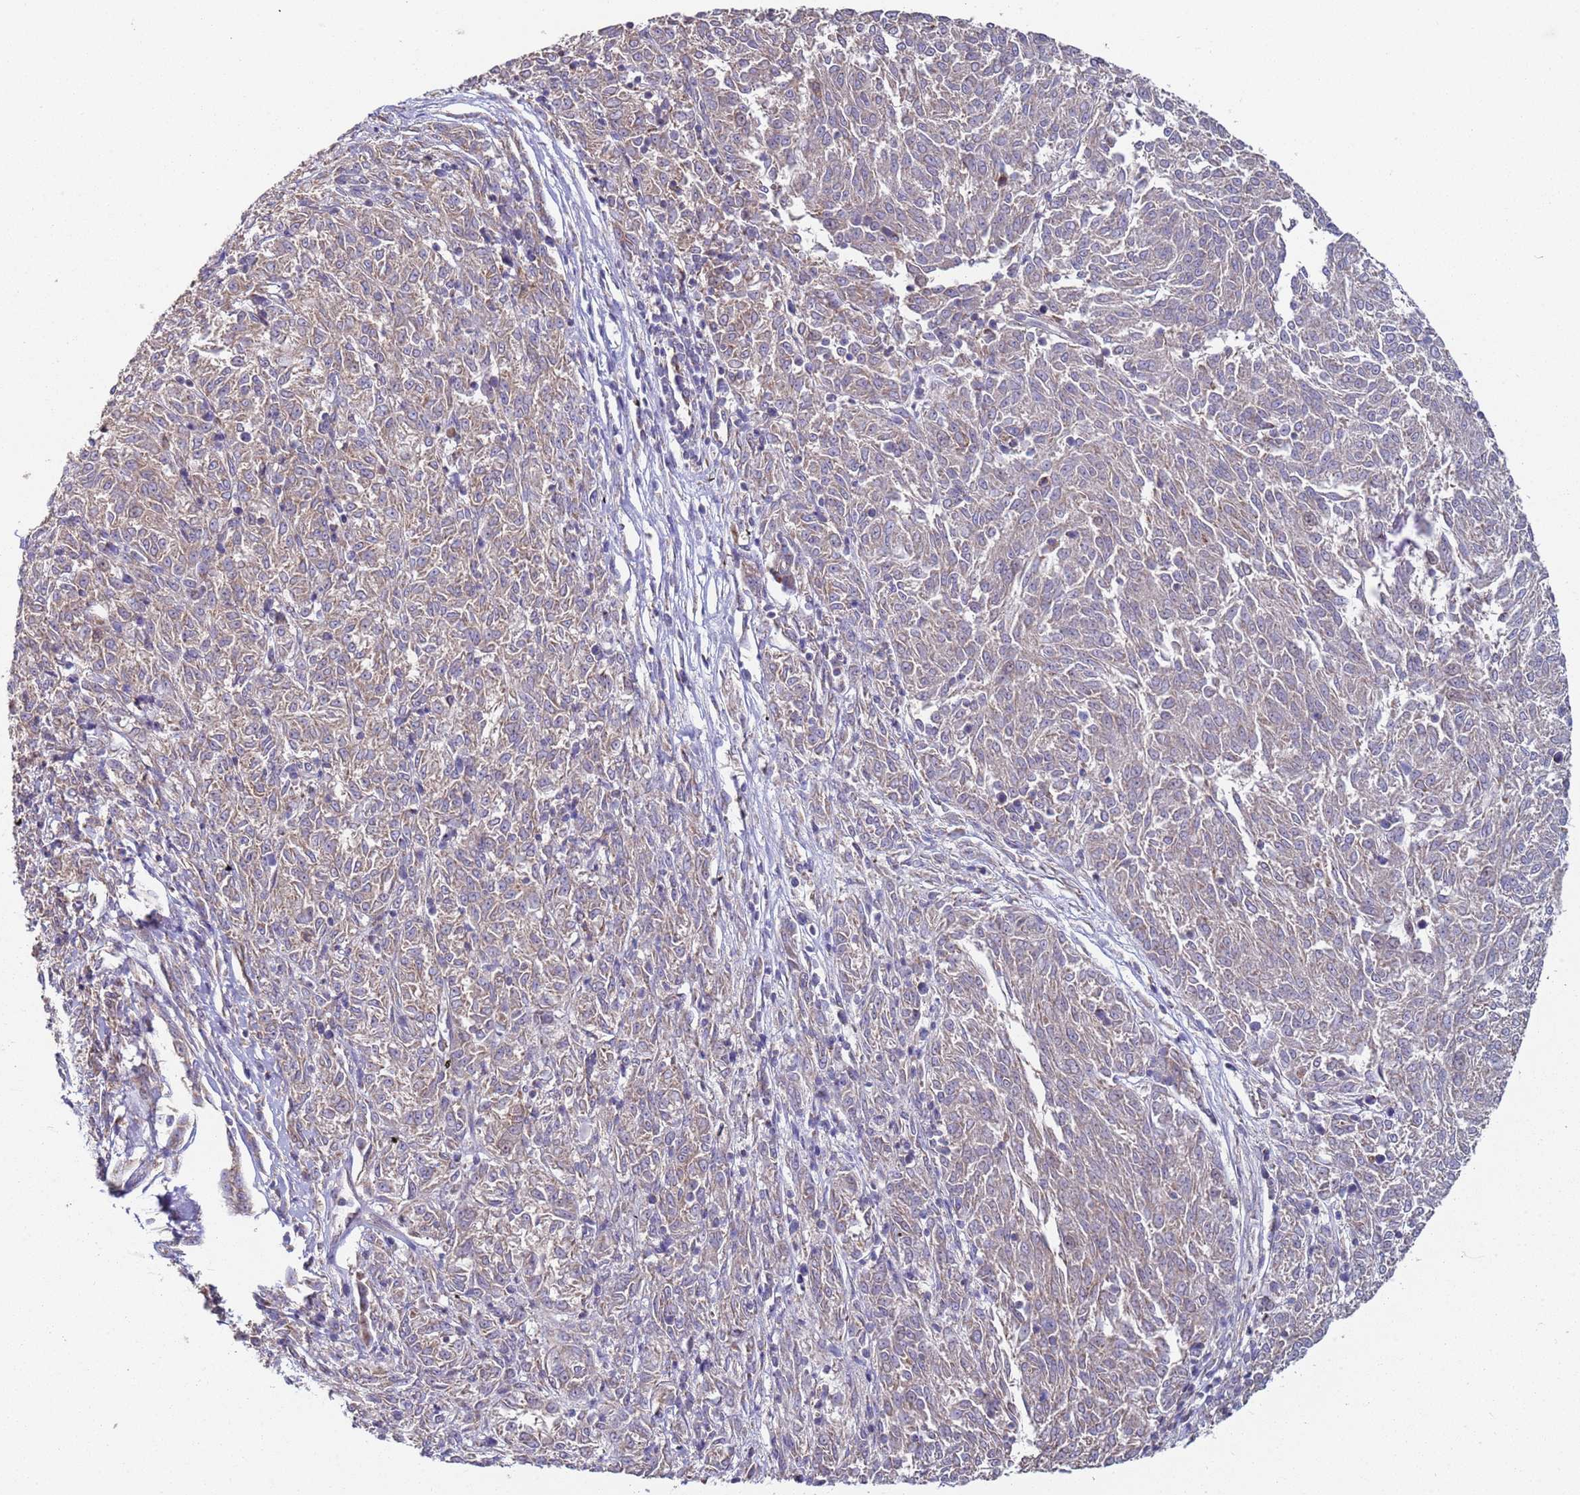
{"staining": {"intensity": "negative", "quantity": "none", "location": "none"}, "tissue": "melanoma", "cell_type": "Tumor cells", "image_type": "cancer", "snomed": [{"axis": "morphology", "description": "Malignant melanoma, NOS"}, {"axis": "topography", "description": "Skin"}], "caption": "IHC of human melanoma reveals no staining in tumor cells. (DAB (3,3'-diaminobenzidine) immunohistochemistry (IHC) visualized using brightfield microscopy, high magnification).", "gene": "DIP2B", "patient": {"sex": "female", "age": 72}}